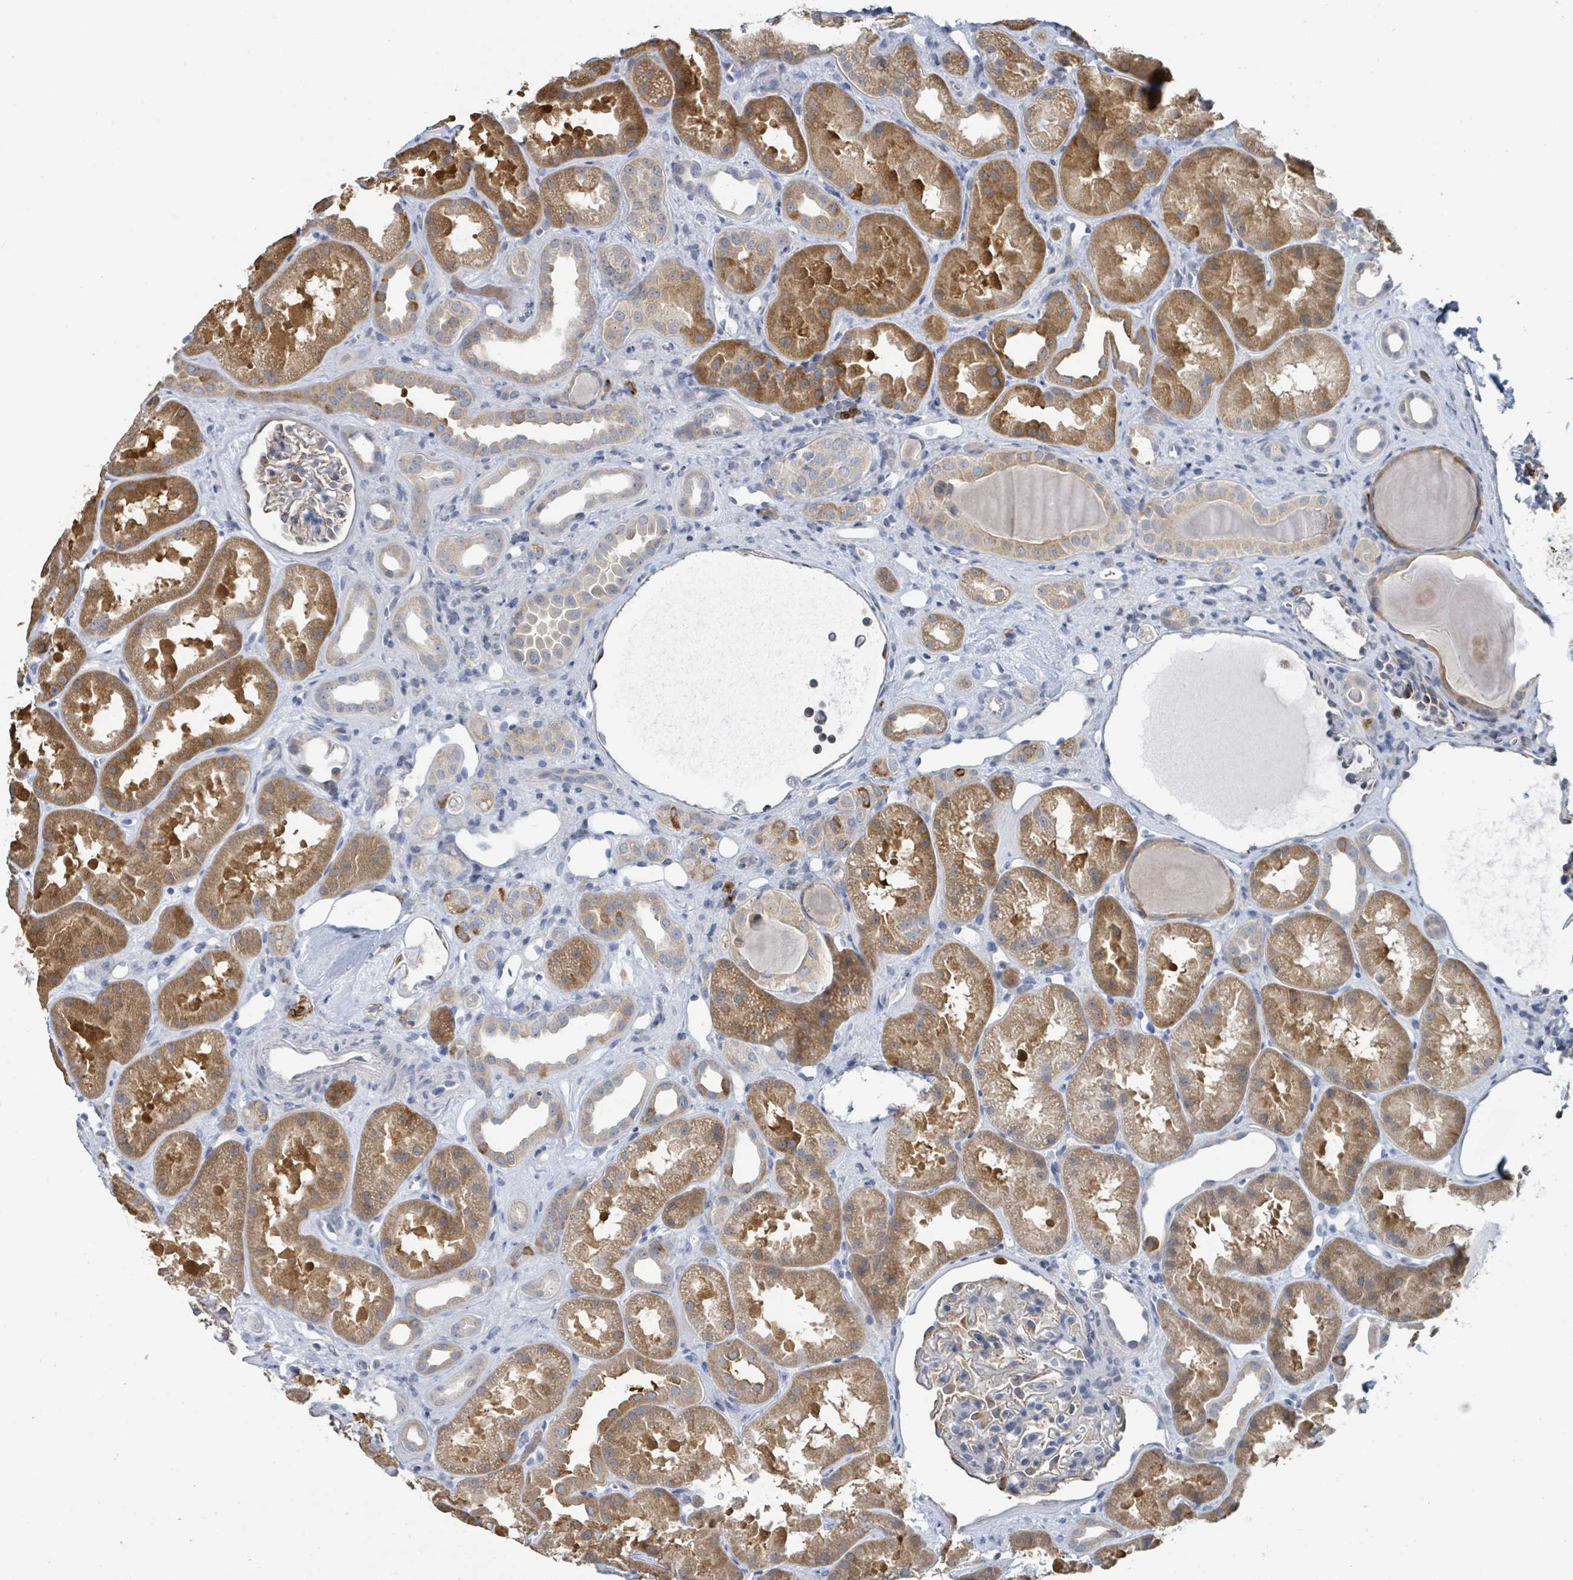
{"staining": {"intensity": "weak", "quantity": "25%-75%", "location": "cytoplasmic/membranous"}, "tissue": "kidney", "cell_type": "Cells in glomeruli", "image_type": "normal", "snomed": [{"axis": "morphology", "description": "Normal tissue, NOS"}, {"axis": "topography", "description": "Kidney"}], "caption": "Brown immunohistochemical staining in normal kidney displays weak cytoplasmic/membranous positivity in approximately 25%-75% of cells in glomeruli. Immunohistochemistry (ihc) stains the protein of interest in brown and the nuclei are stained blue.", "gene": "ANKRD55", "patient": {"sex": "male", "age": 61}}